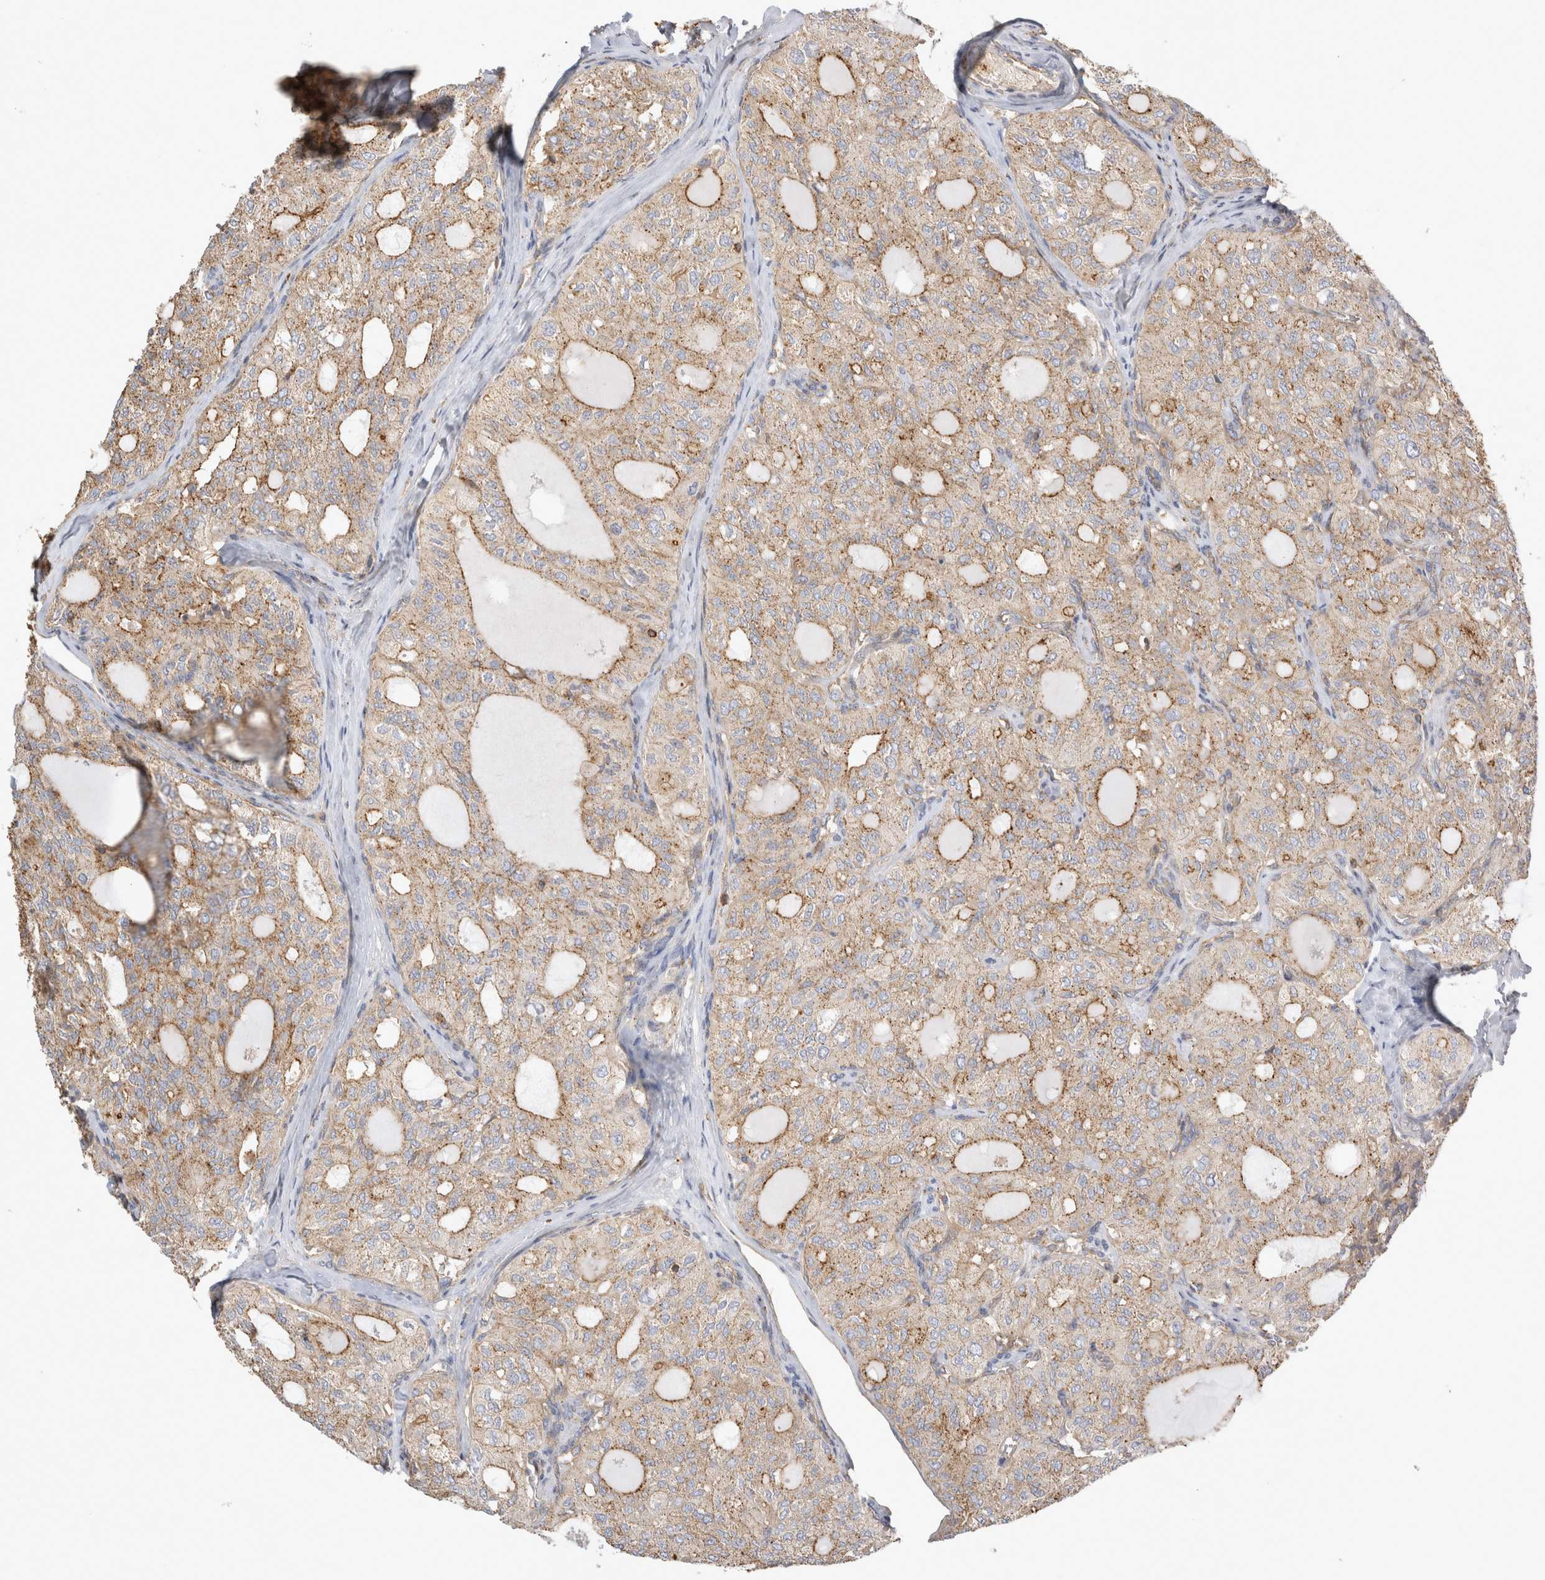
{"staining": {"intensity": "moderate", "quantity": ">75%", "location": "cytoplasmic/membranous"}, "tissue": "thyroid cancer", "cell_type": "Tumor cells", "image_type": "cancer", "snomed": [{"axis": "morphology", "description": "Follicular adenoma carcinoma, NOS"}, {"axis": "topography", "description": "Thyroid gland"}], "caption": "Human follicular adenoma carcinoma (thyroid) stained with a brown dye shows moderate cytoplasmic/membranous positive expression in approximately >75% of tumor cells.", "gene": "CHMP6", "patient": {"sex": "male", "age": 75}}